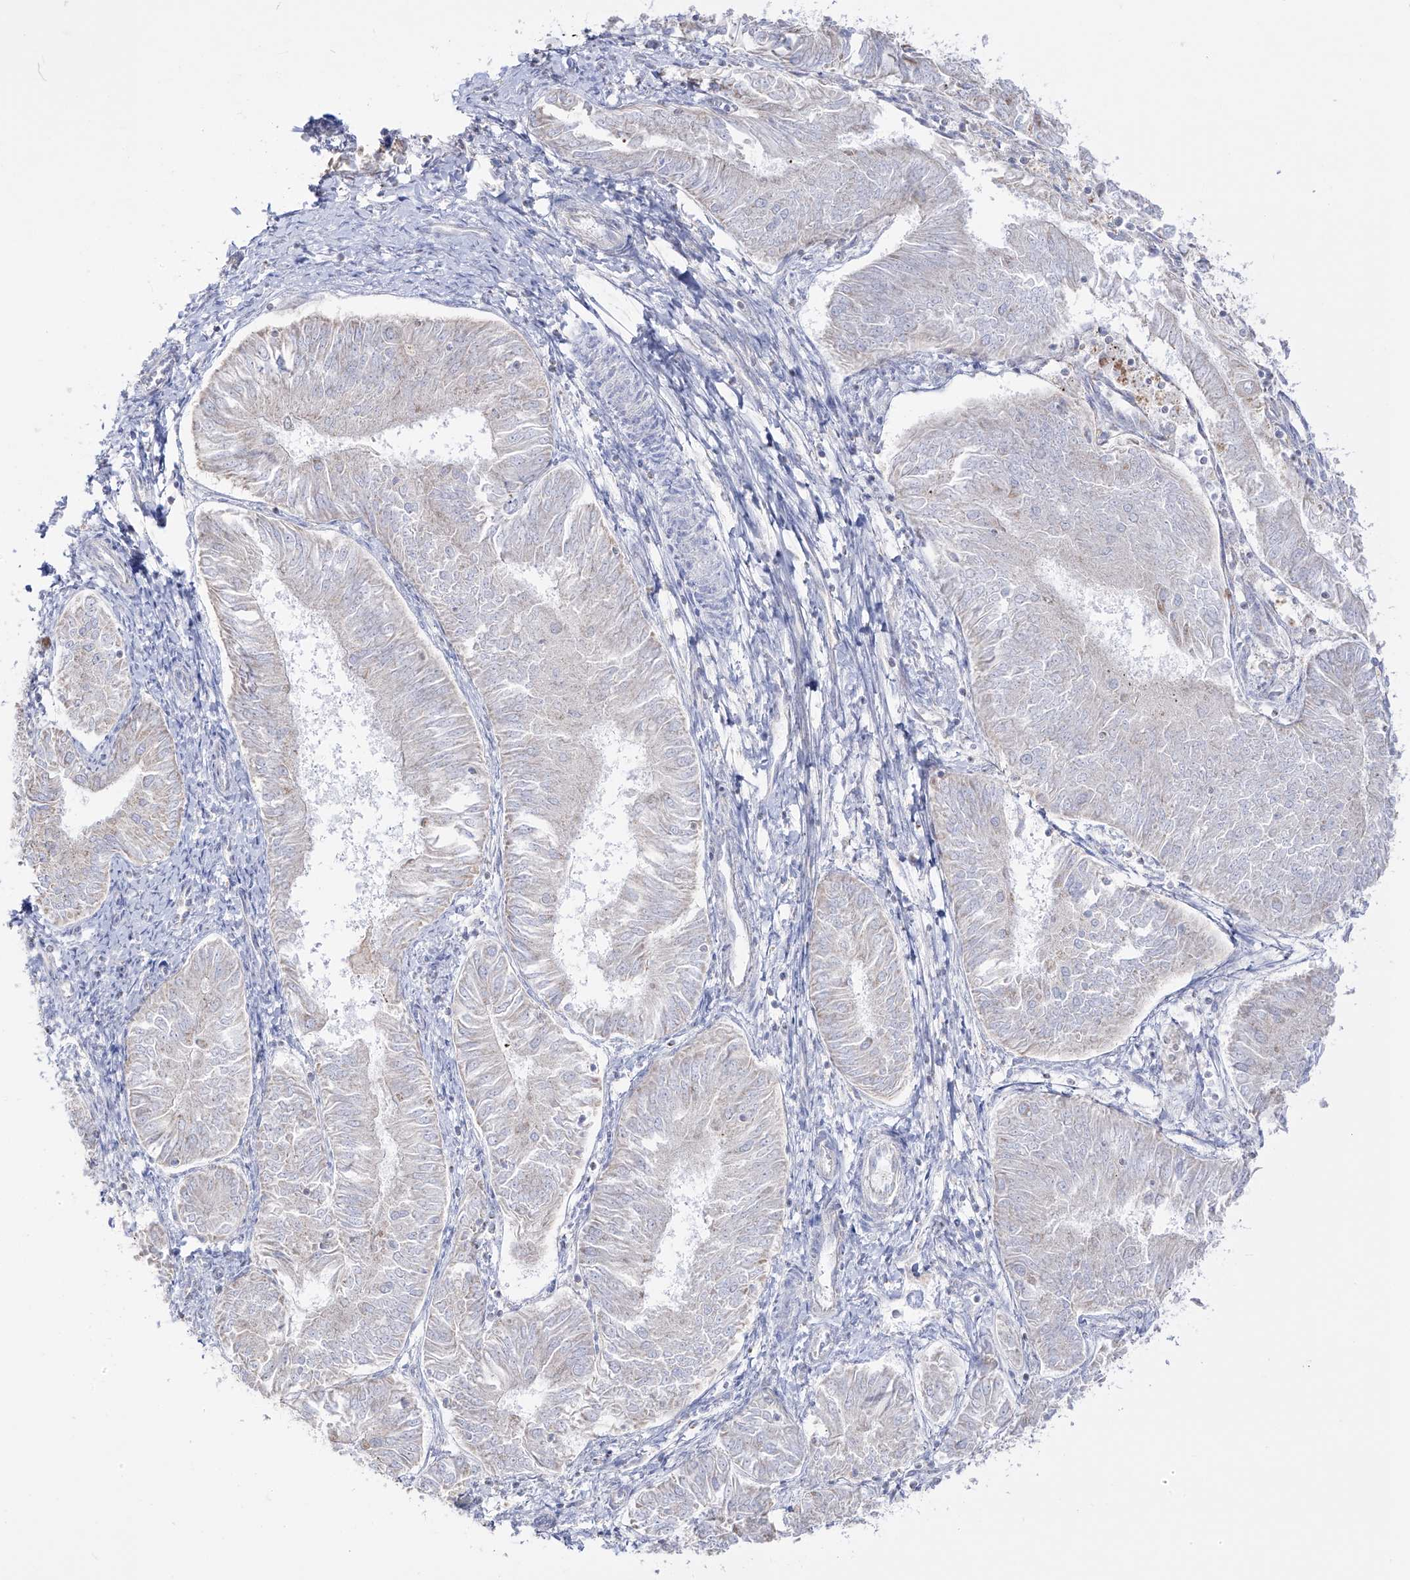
{"staining": {"intensity": "weak", "quantity": "<25%", "location": "cytoplasmic/membranous"}, "tissue": "endometrial cancer", "cell_type": "Tumor cells", "image_type": "cancer", "snomed": [{"axis": "morphology", "description": "Adenocarcinoma, NOS"}, {"axis": "topography", "description": "Endometrium"}], "caption": "The micrograph displays no staining of tumor cells in endometrial cancer.", "gene": "RCHY1", "patient": {"sex": "female", "age": 58}}